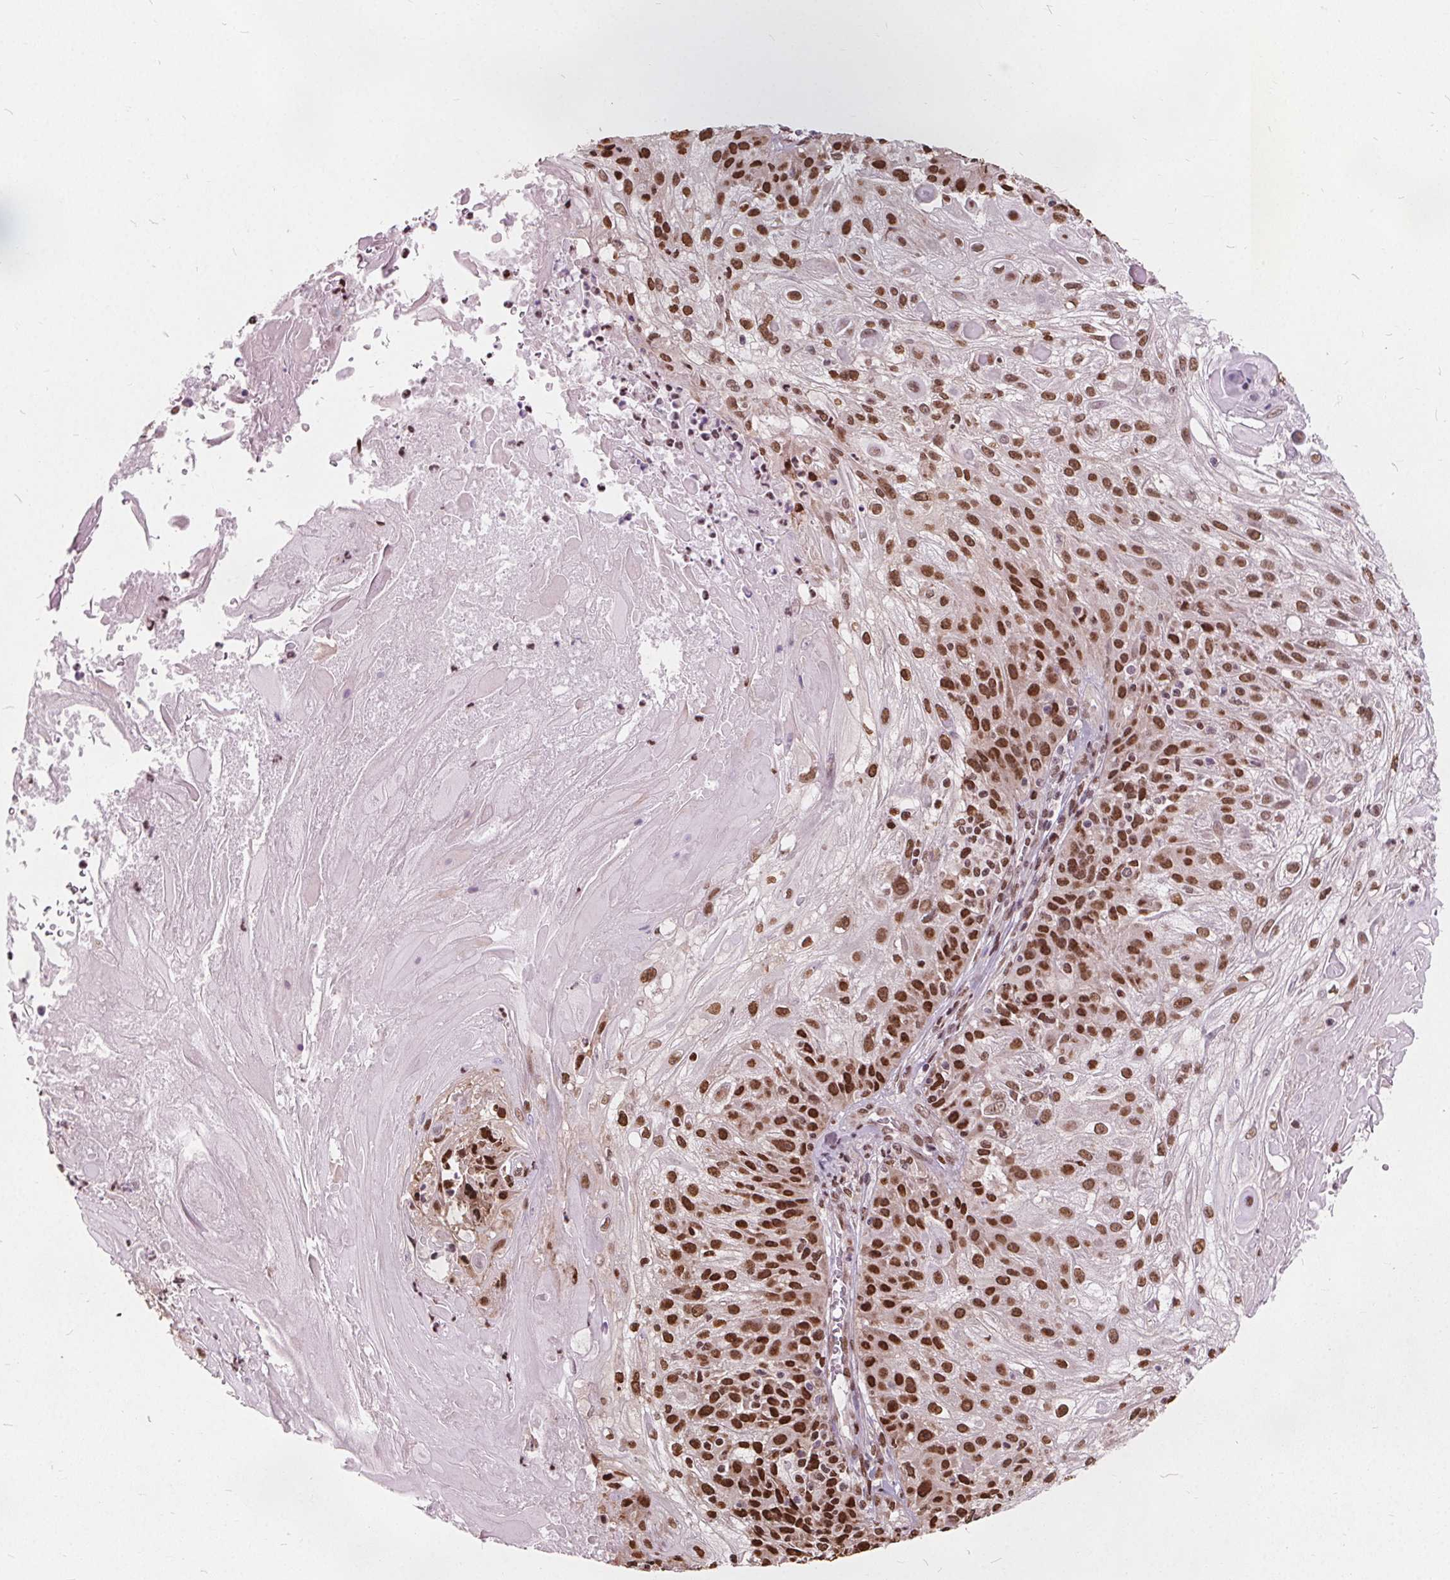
{"staining": {"intensity": "strong", "quantity": ">75%", "location": "nuclear"}, "tissue": "skin cancer", "cell_type": "Tumor cells", "image_type": "cancer", "snomed": [{"axis": "morphology", "description": "Normal tissue, NOS"}, {"axis": "morphology", "description": "Squamous cell carcinoma, NOS"}, {"axis": "topography", "description": "Skin"}], "caption": "A high-resolution photomicrograph shows IHC staining of skin squamous cell carcinoma, which displays strong nuclear expression in approximately >75% of tumor cells.", "gene": "ISLR2", "patient": {"sex": "female", "age": 83}}